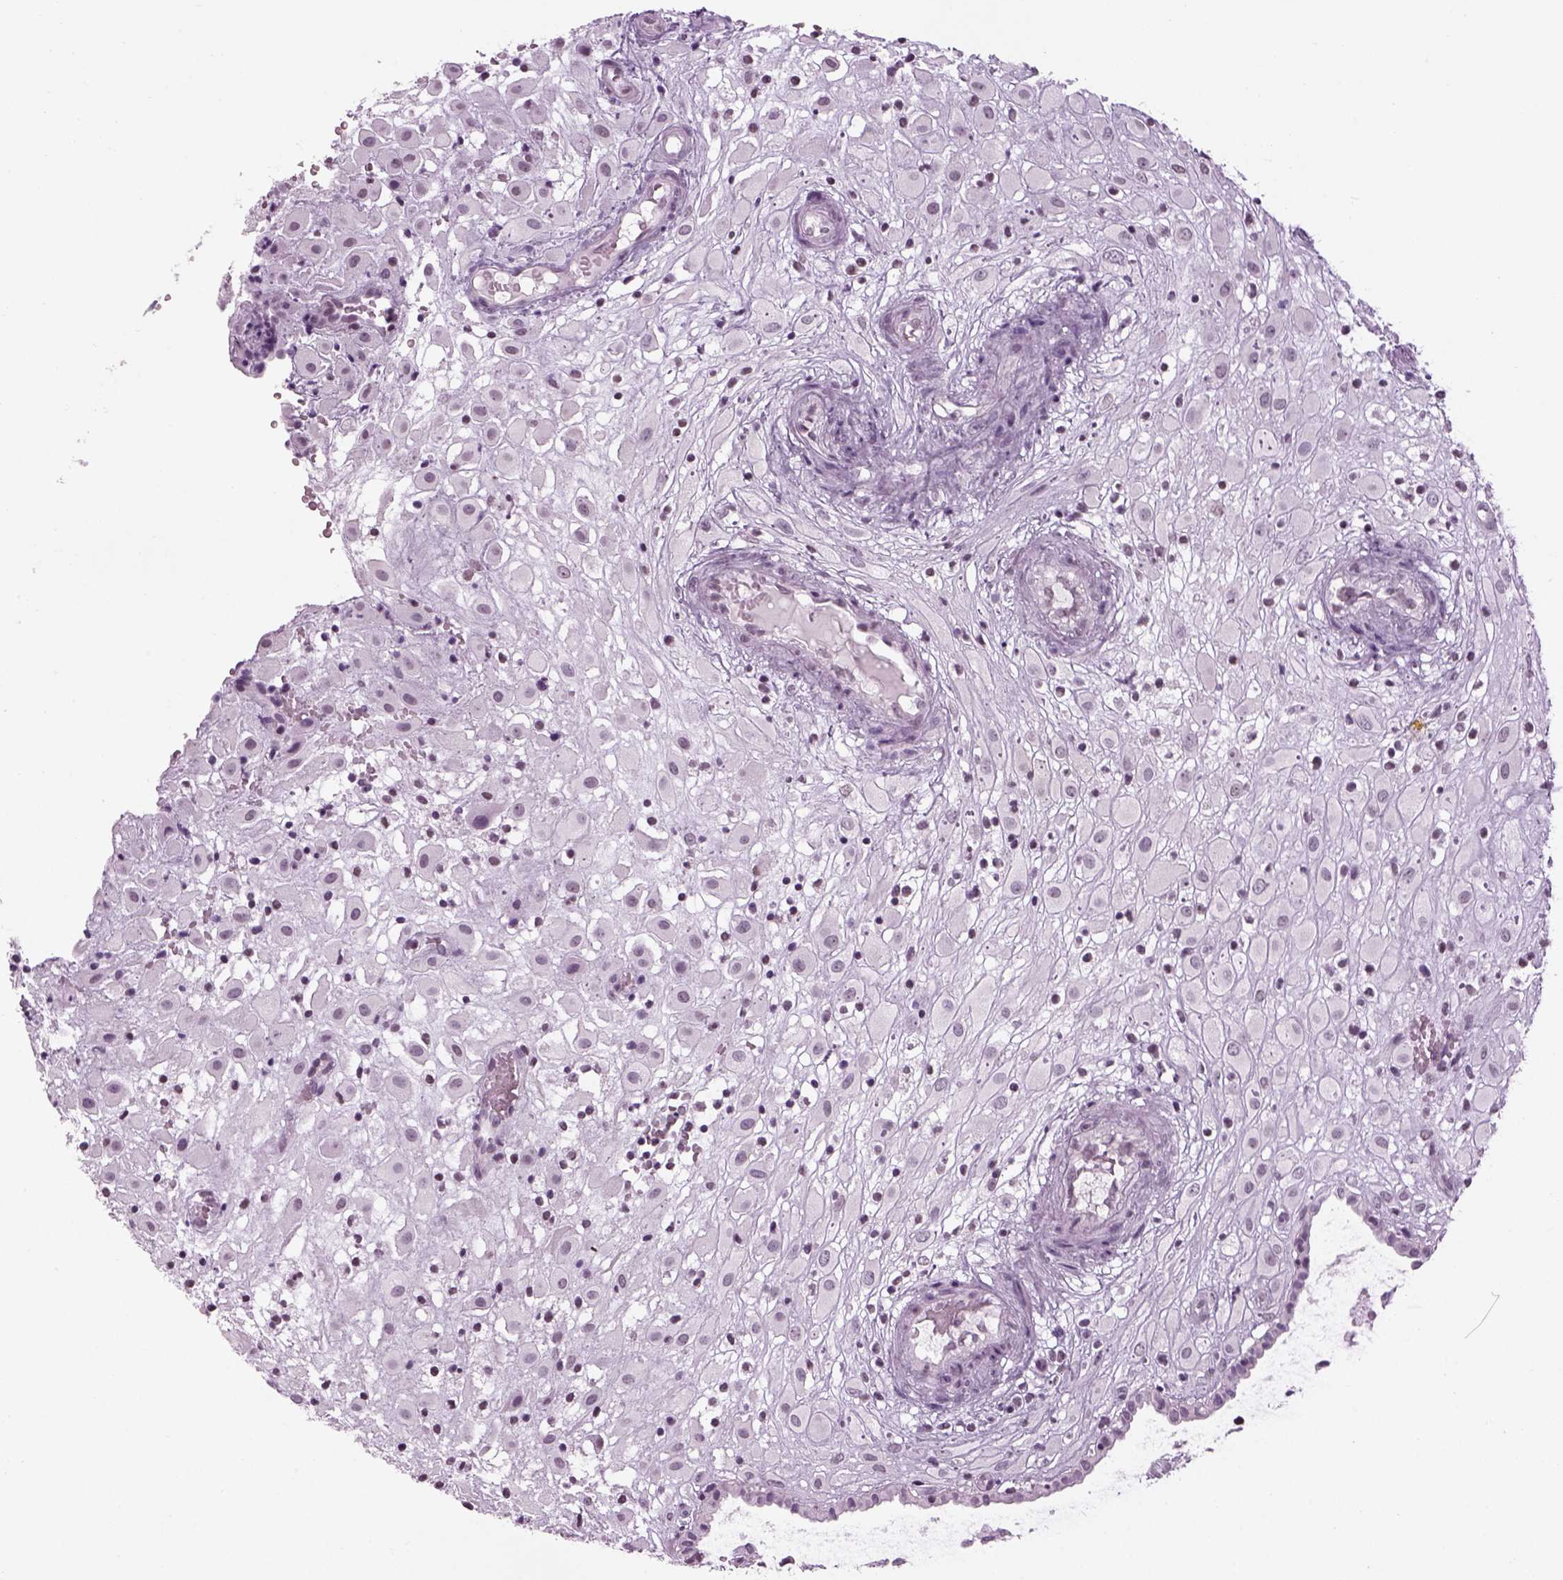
{"staining": {"intensity": "negative", "quantity": "none", "location": "none"}, "tissue": "placenta", "cell_type": "Decidual cells", "image_type": "normal", "snomed": [{"axis": "morphology", "description": "Normal tissue, NOS"}, {"axis": "topography", "description": "Placenta"}], "caption": "Human placenta stained for a protein using immunohistochemistry reveals no staining in decidual cells.", "gene": "KCNG2", "patient": {"sex": "female", "age": 24}}